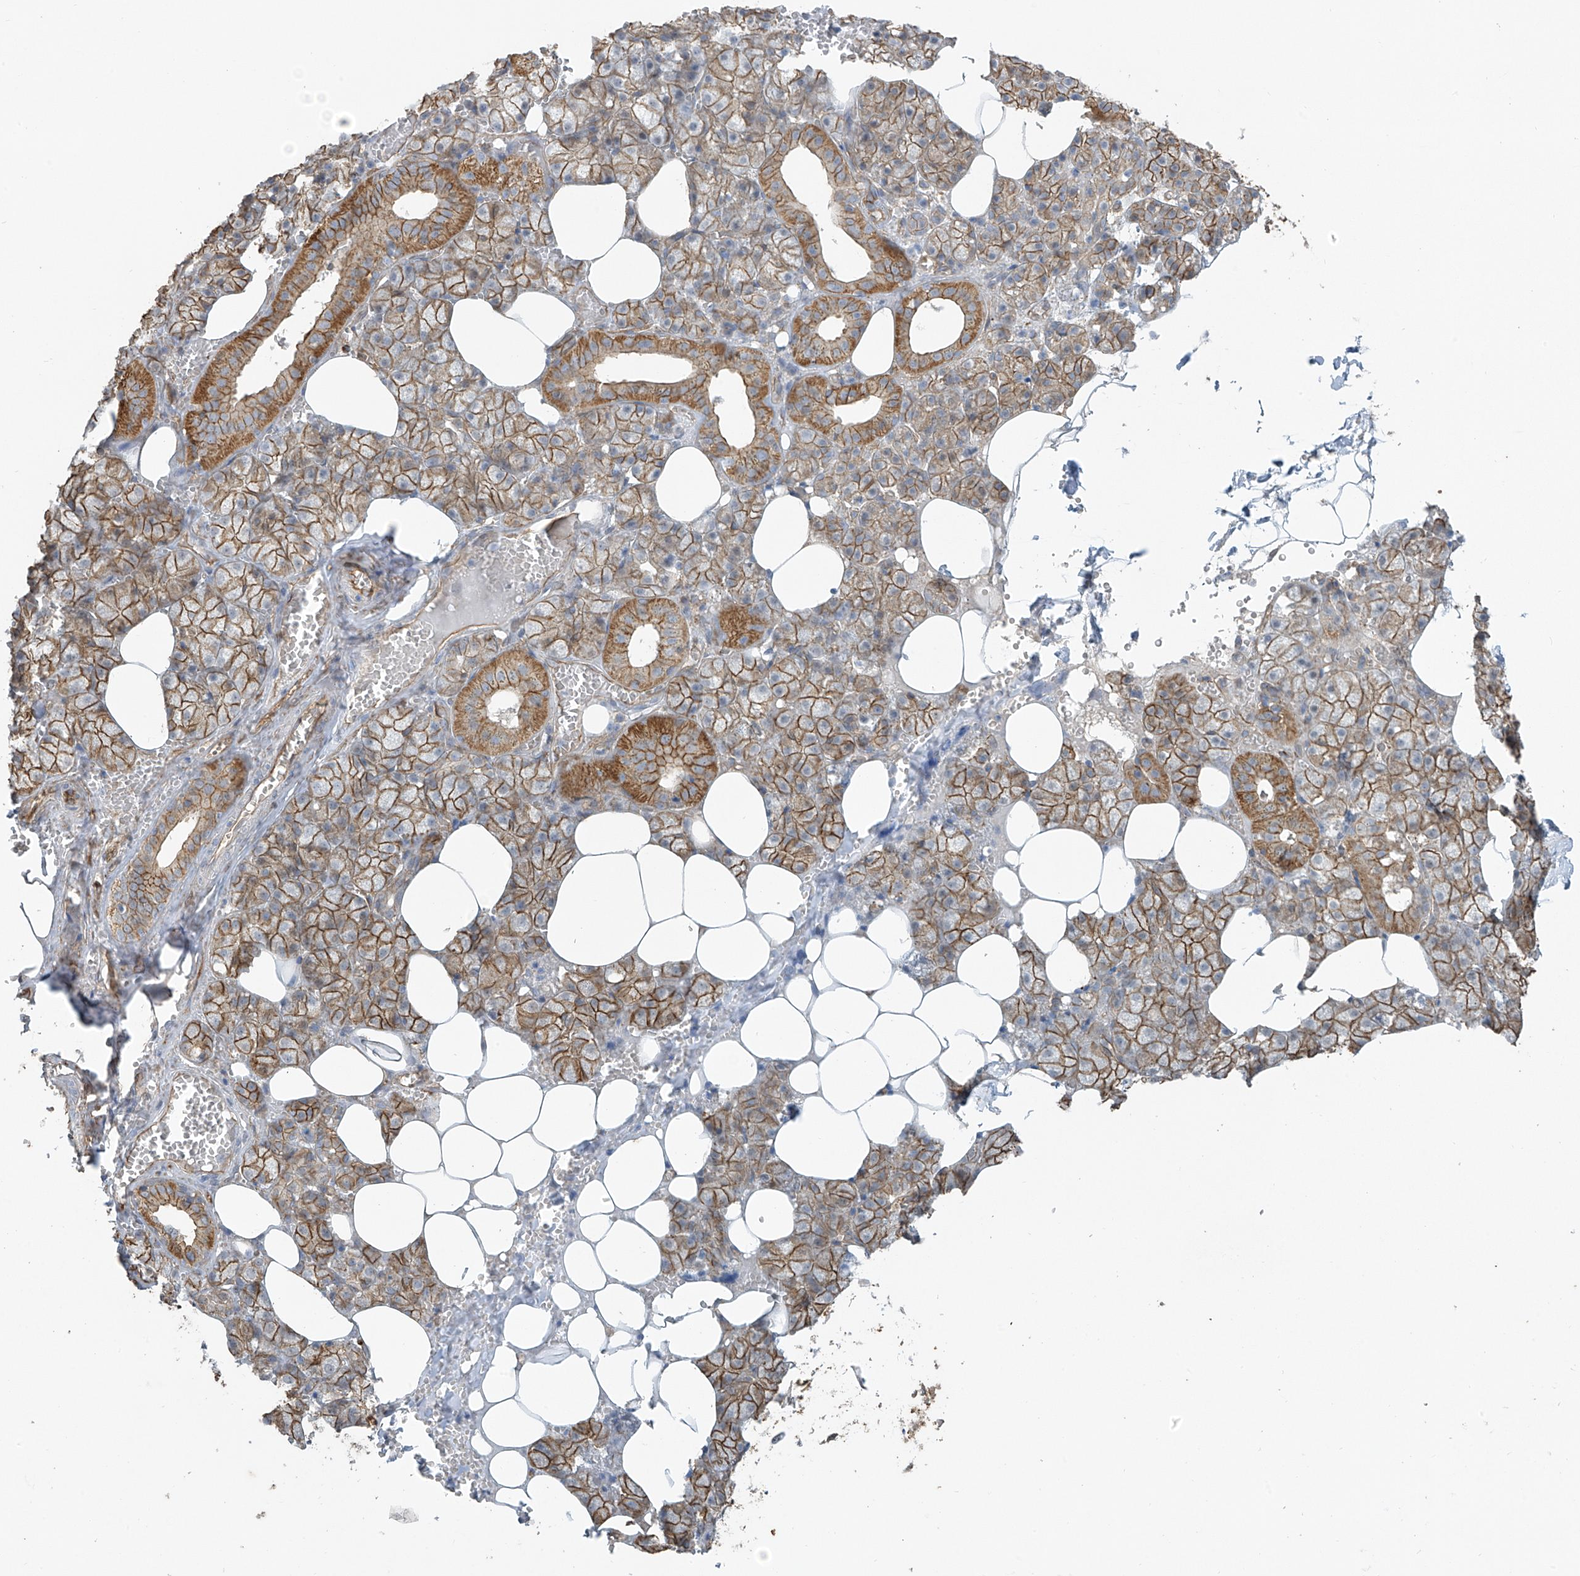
{"staining": {"intensity": "moderate", "quantity": ">75%", "location": "cytoplasmic/membranous"}, "tissue": "salivary gland", "cell_type": "Glandular cells", "image_type": "normal", "snomed": [{"axis": "morphology", "description": "Normal tissue, NOS"}, {"axis": "topography", "description": "Salivary gland"}], "caption": "Immunohistochemical staining of normal human salivary gland displays >75% levels of moderate cytoplasmic/membranous protein positivity in about >75% of glandular cells.", "gene": "TUBE1", "patient": {"sex": "male", "age": 62}}